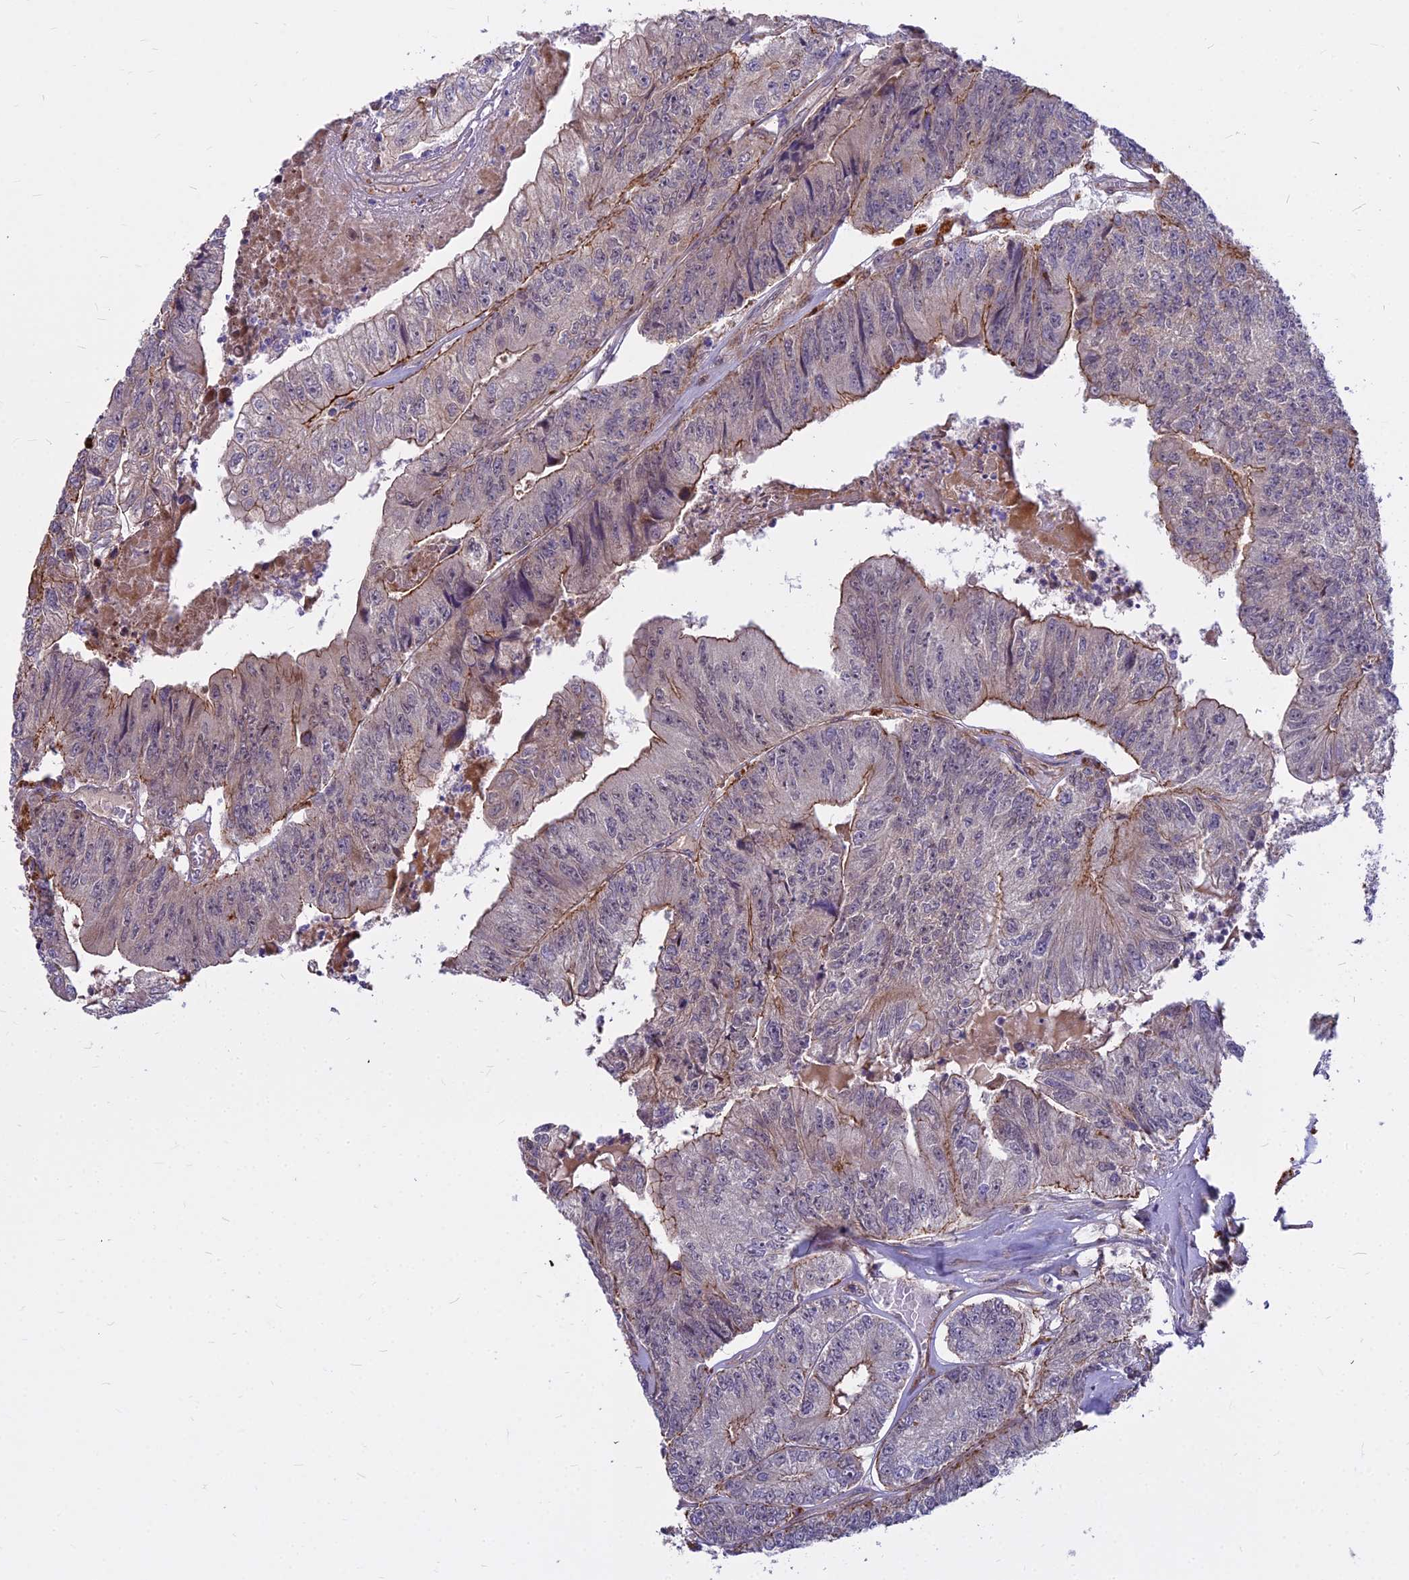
{"staining": {"intensity": "moderate", "quantity": "<25%", "location": "cytoplasmic/membranous"}, "tissue": "colorectal cancer", "cell_type": "Tumor cells", "image_type": "cancer", "snomed": [{"axis": "morphology", "description": "Adenocarcinoma, NOS"}, {"axis": "topography", "description": "Colon"}], "caption": "Immunohistochemical staining of human colorectal cancer shows low levels of moderate cytoplasmic/membranous protein expression in approximately <25% of tumor cells.", "gene": "GLYATL3", "patient": {"sex": "female", "age": 67}}